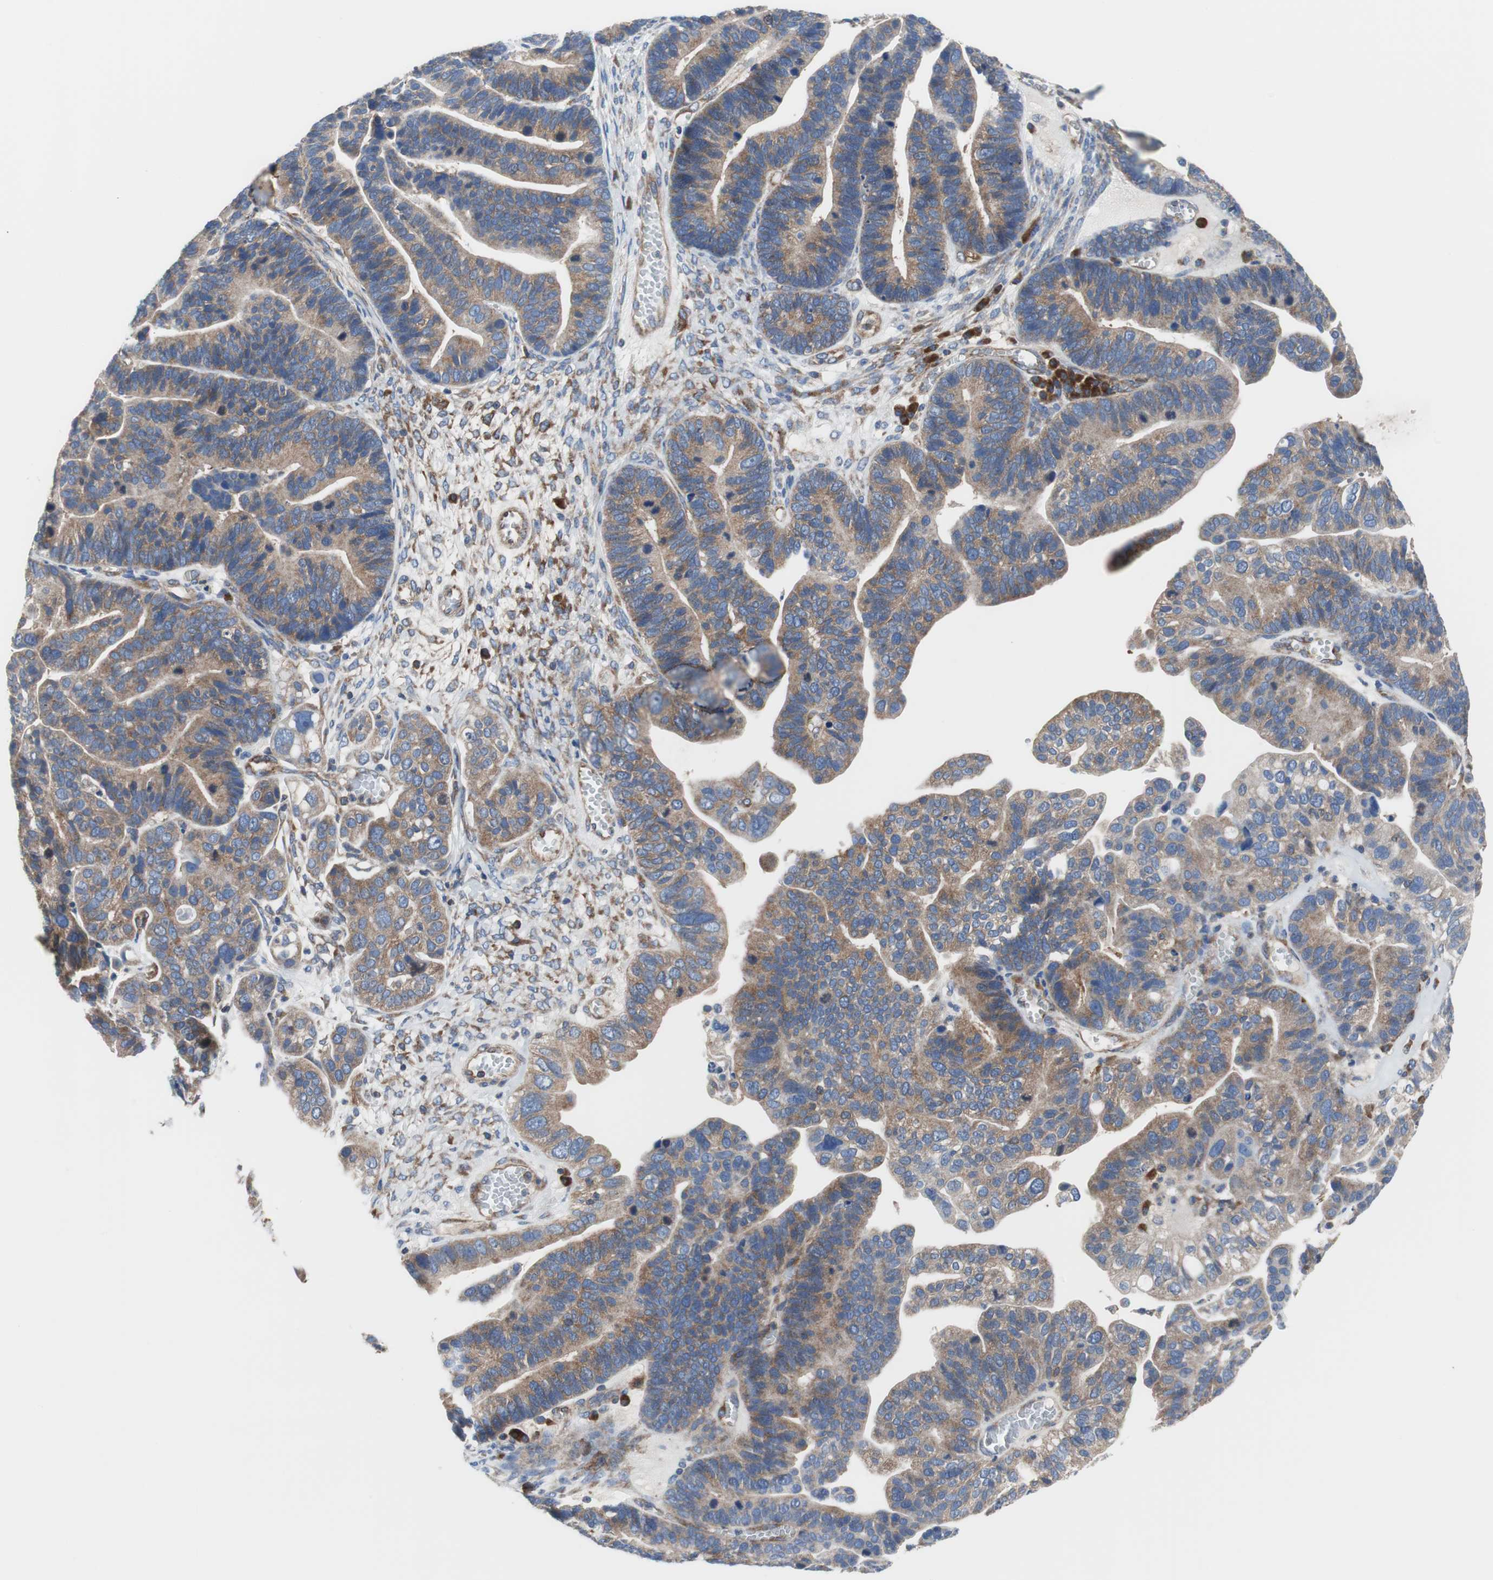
{"staining": {"intensity": "moderate", "quantity": ">75%", "location": "cytoplasmic/membranous"}, "tissue": "ovarian cancer", "cell_type": "Tumor cells", "image_type": "cancer", "snomed": [{"axis": "morphology", "description": "Cystadenocarcinoma, serous, NOS"}, {"axis": "topography", "description": "Ovary"}], "caption": "The immunohistochemical stain shows moderate cytoplasmic/membranous staining in tumor cells of serous cystadenocarcinoma (ovarian) tissue.", "gene": "BRAF", "patient": {"sex": "female", "age": 56}}